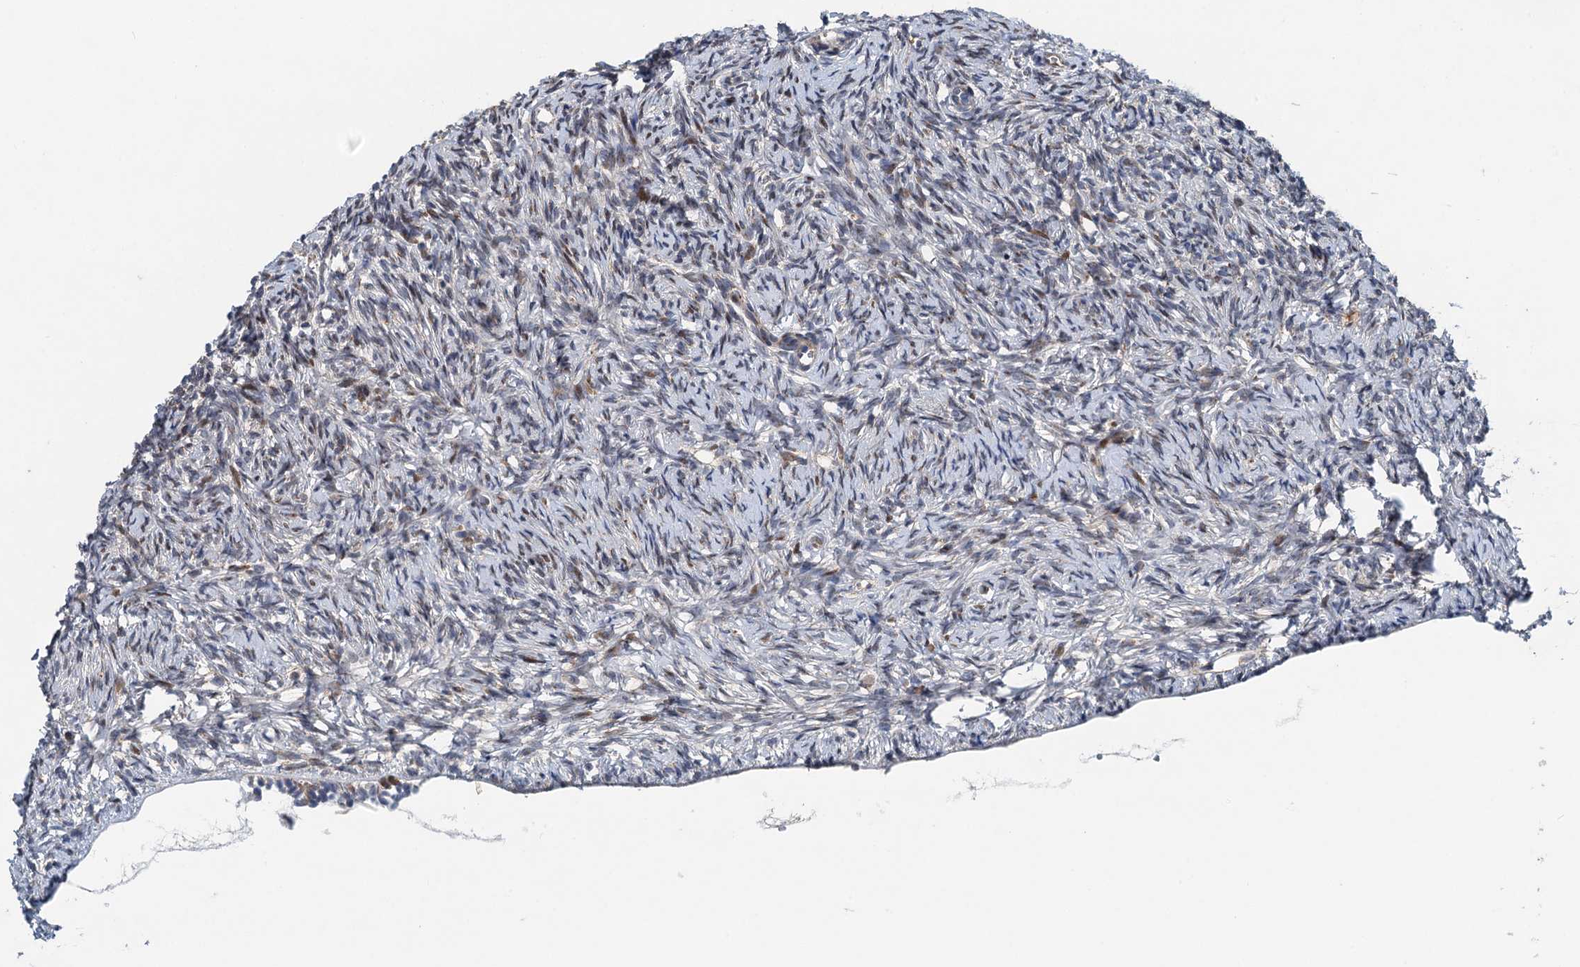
{"staining": {"intensity": "weak", "quantity": "<25%", "location": "cytoplasmic/membranous"}, "tissue": "ovary", "cell_type": "Ovarian stroma cells", "image_type": "normal", "snomed": [{"axis": "morphology", "description": "Normal tissue, NOS"}, {"axis": "topography", "description": "Ovary"}], "caption": "Human ovary stained for a protein using immunohistochemistry shows no expression in ovarian stroma cells.", "gene": "NBEA", "patient": {"sex": "female", "age": 51}}